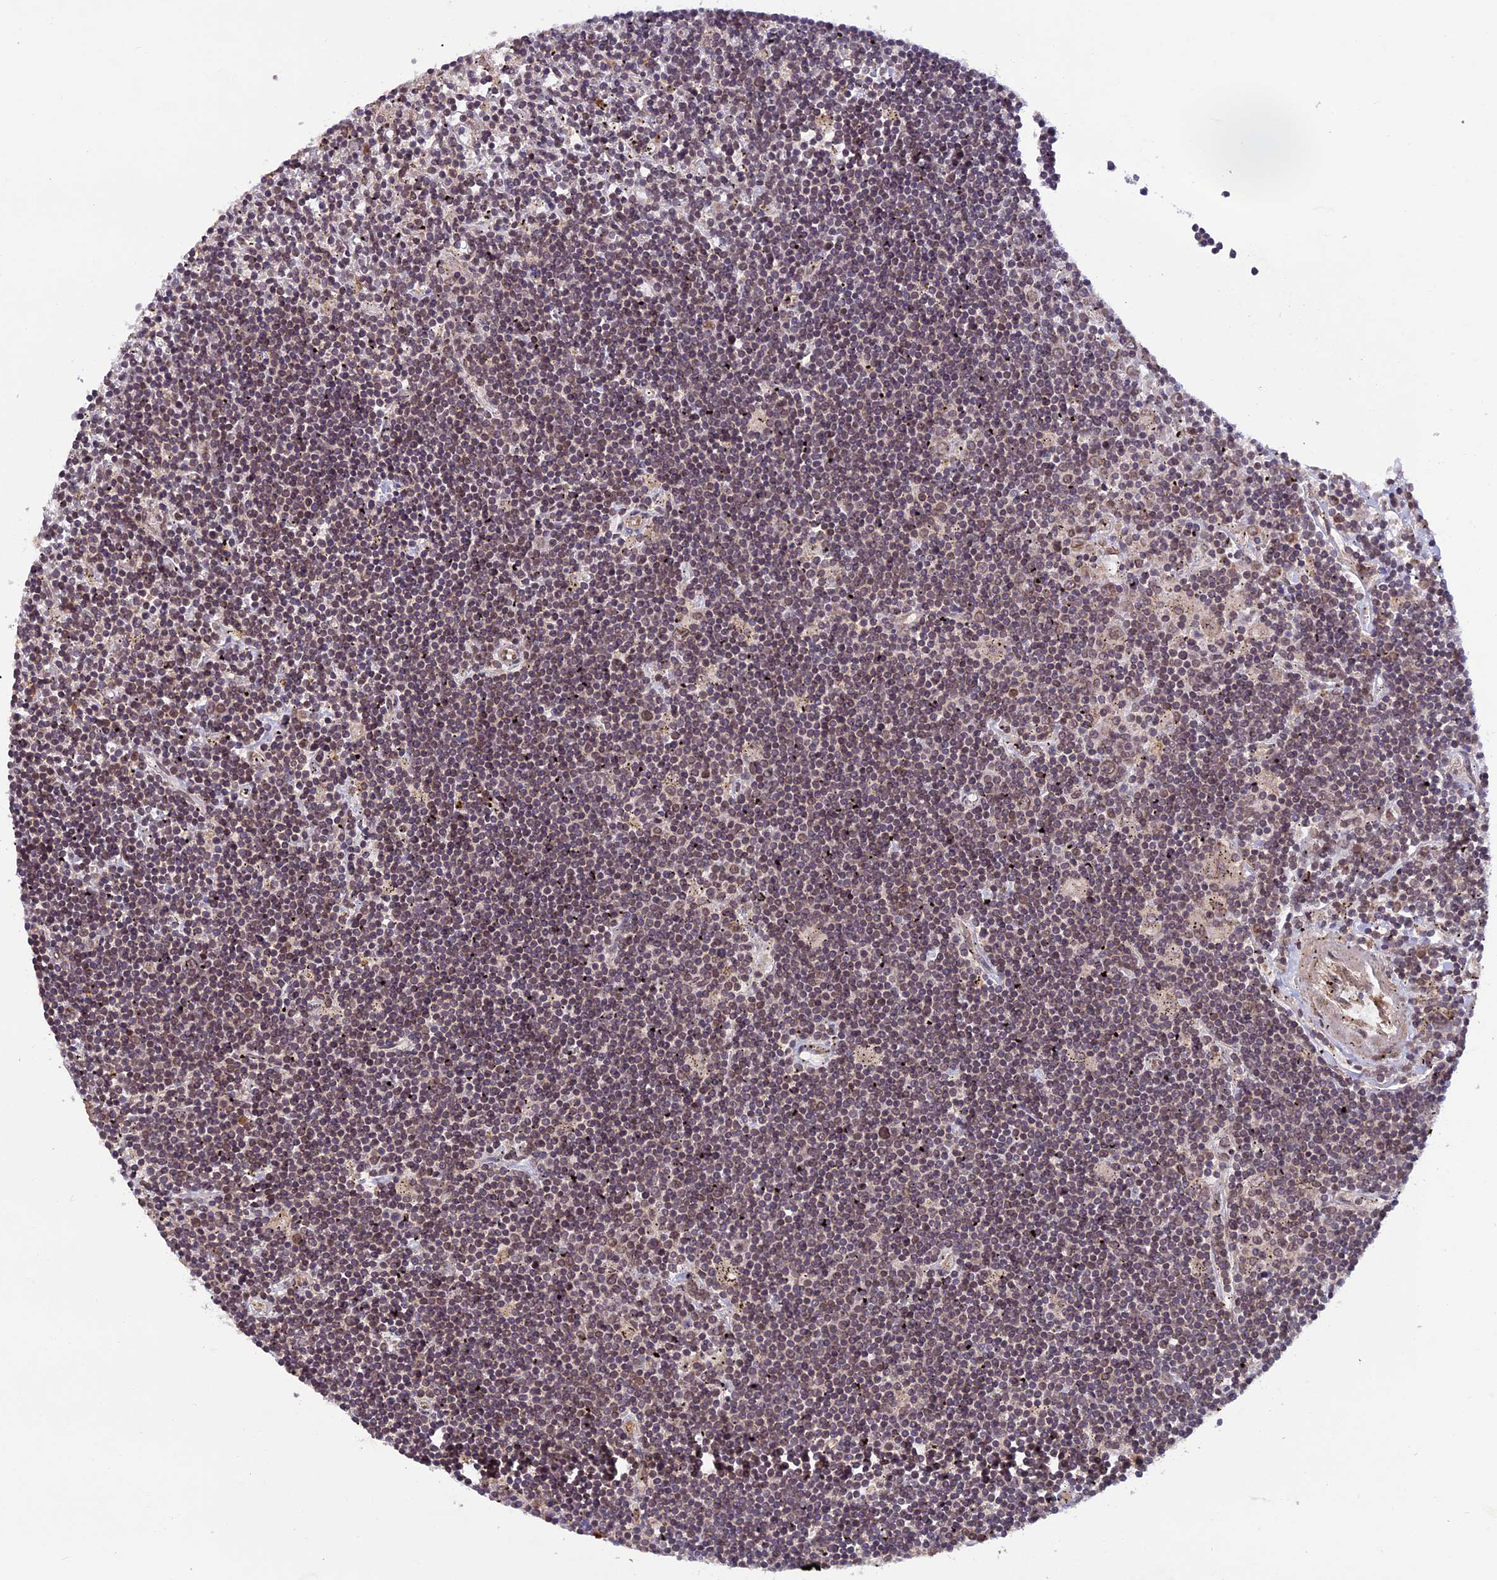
{"staining": {"intensity": "weak", "quantity": ">75%", "location": "cytoplasmic/membranous"}, "tissue": "lymphoma", "cell_type": "Tumor cells", "image_type": "cancer", "snomed": [{"axis": "morphology", "description": "Malignant lymphoma, non-Hodgkin's type, Low grade"}, {"axis": "topography", "description": "Spleen"}], "caption": "The photomicrograph reveals a brown stain indicating the presence of a protein in the cytoplasmic/membranous of tumor cells in low-grade malignant lymphoma, non-Hodgkin's type.", "gene": "CCDC125", "patient": {"sex": "male", "age": 76}}